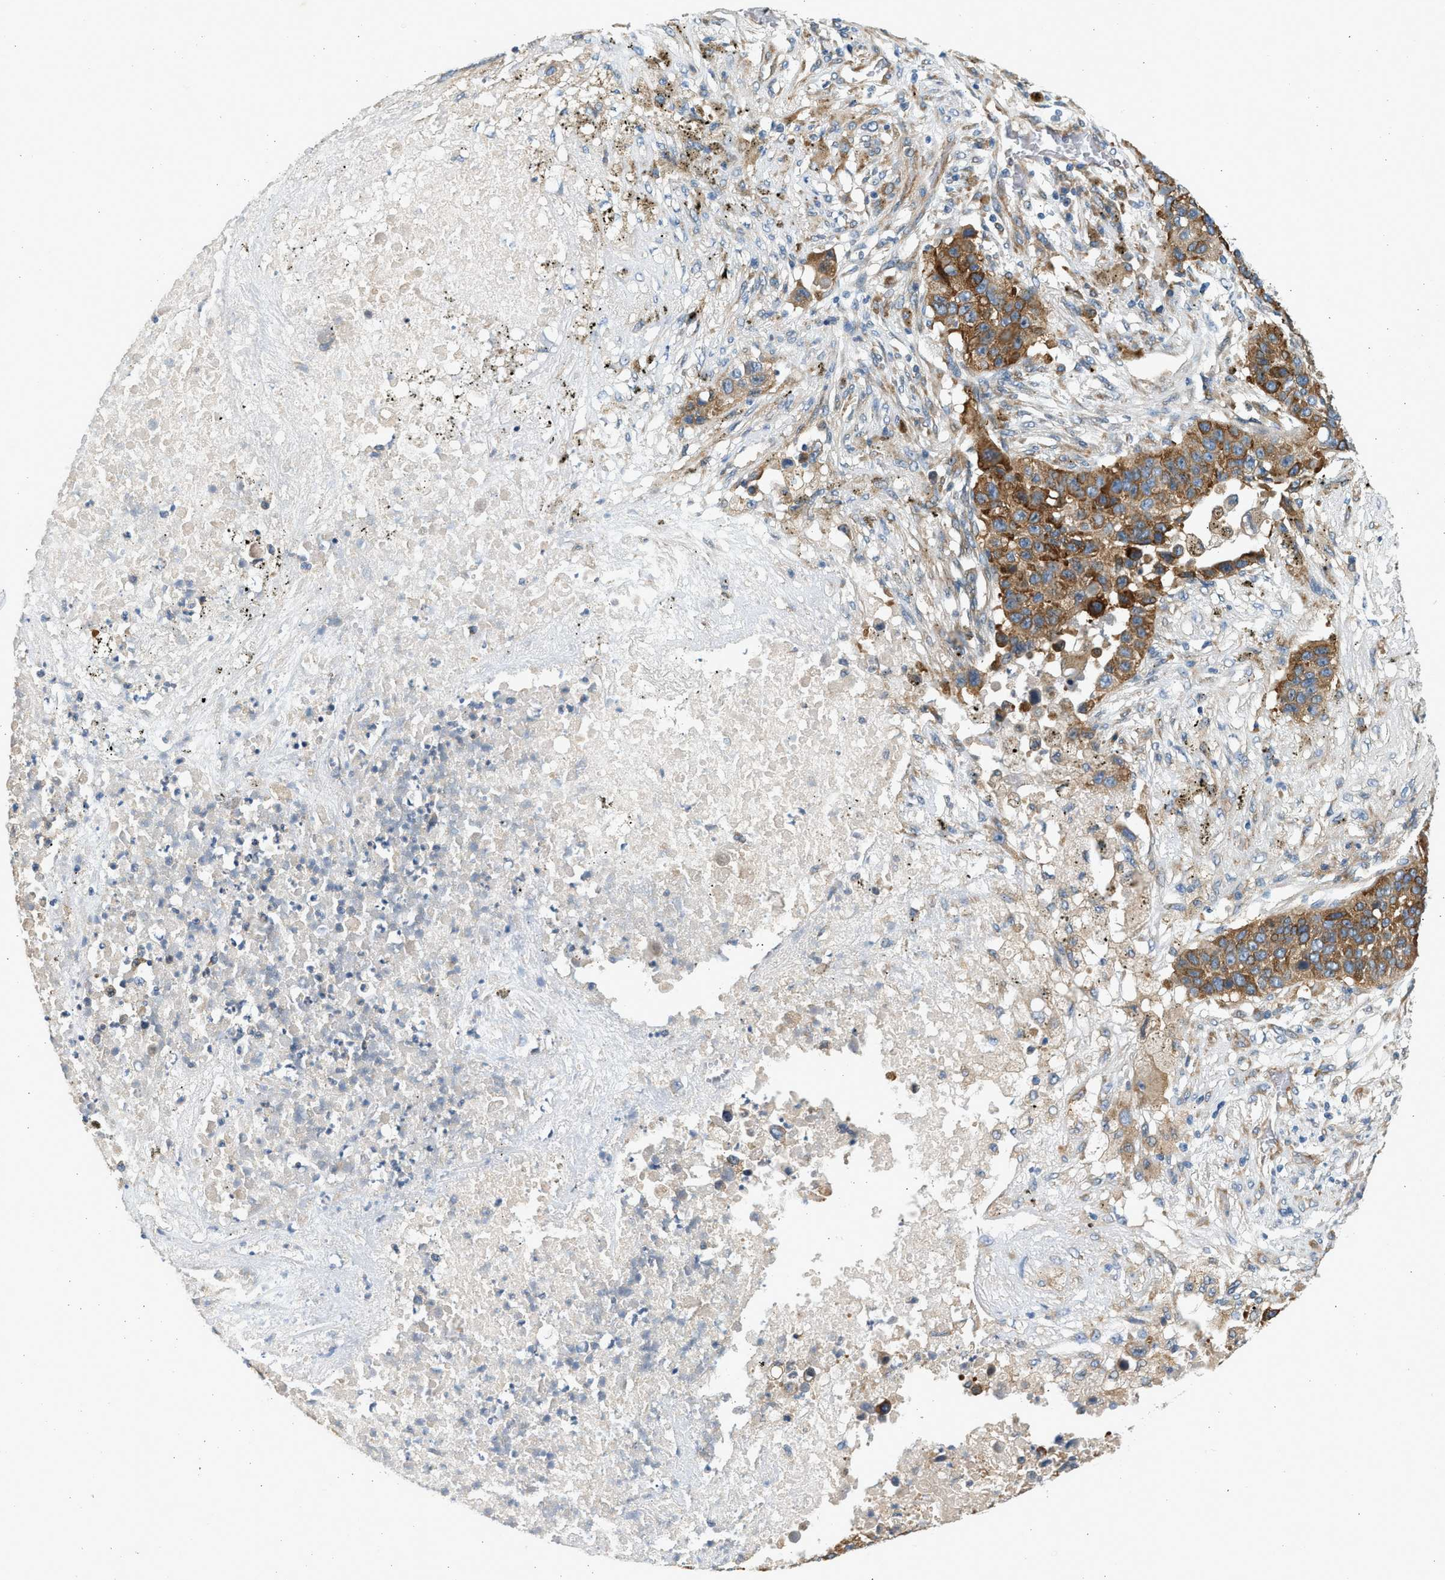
{"staining": {"intensity": "moderate", "quantity": ">75%", "location": "cytoplasmic/membranous"}, "tissue": "lung cancer", "cell_type": "Tumor cells", "image_type": "cancer", "snomed": [{"axis": "morphology", "description": "Squamous cell carcinoma, NOS"}, {"axis": "topography", "description": "Lung"}], "caption": "Lung squamous cell carcinoma tissue exhibits moderate cytoplasmic/membranous expression in about >75% of tumor cells Nuclei are stained in blue.", "gene": "KDELR2", "patient": {"sex": "male", "age": 57}}